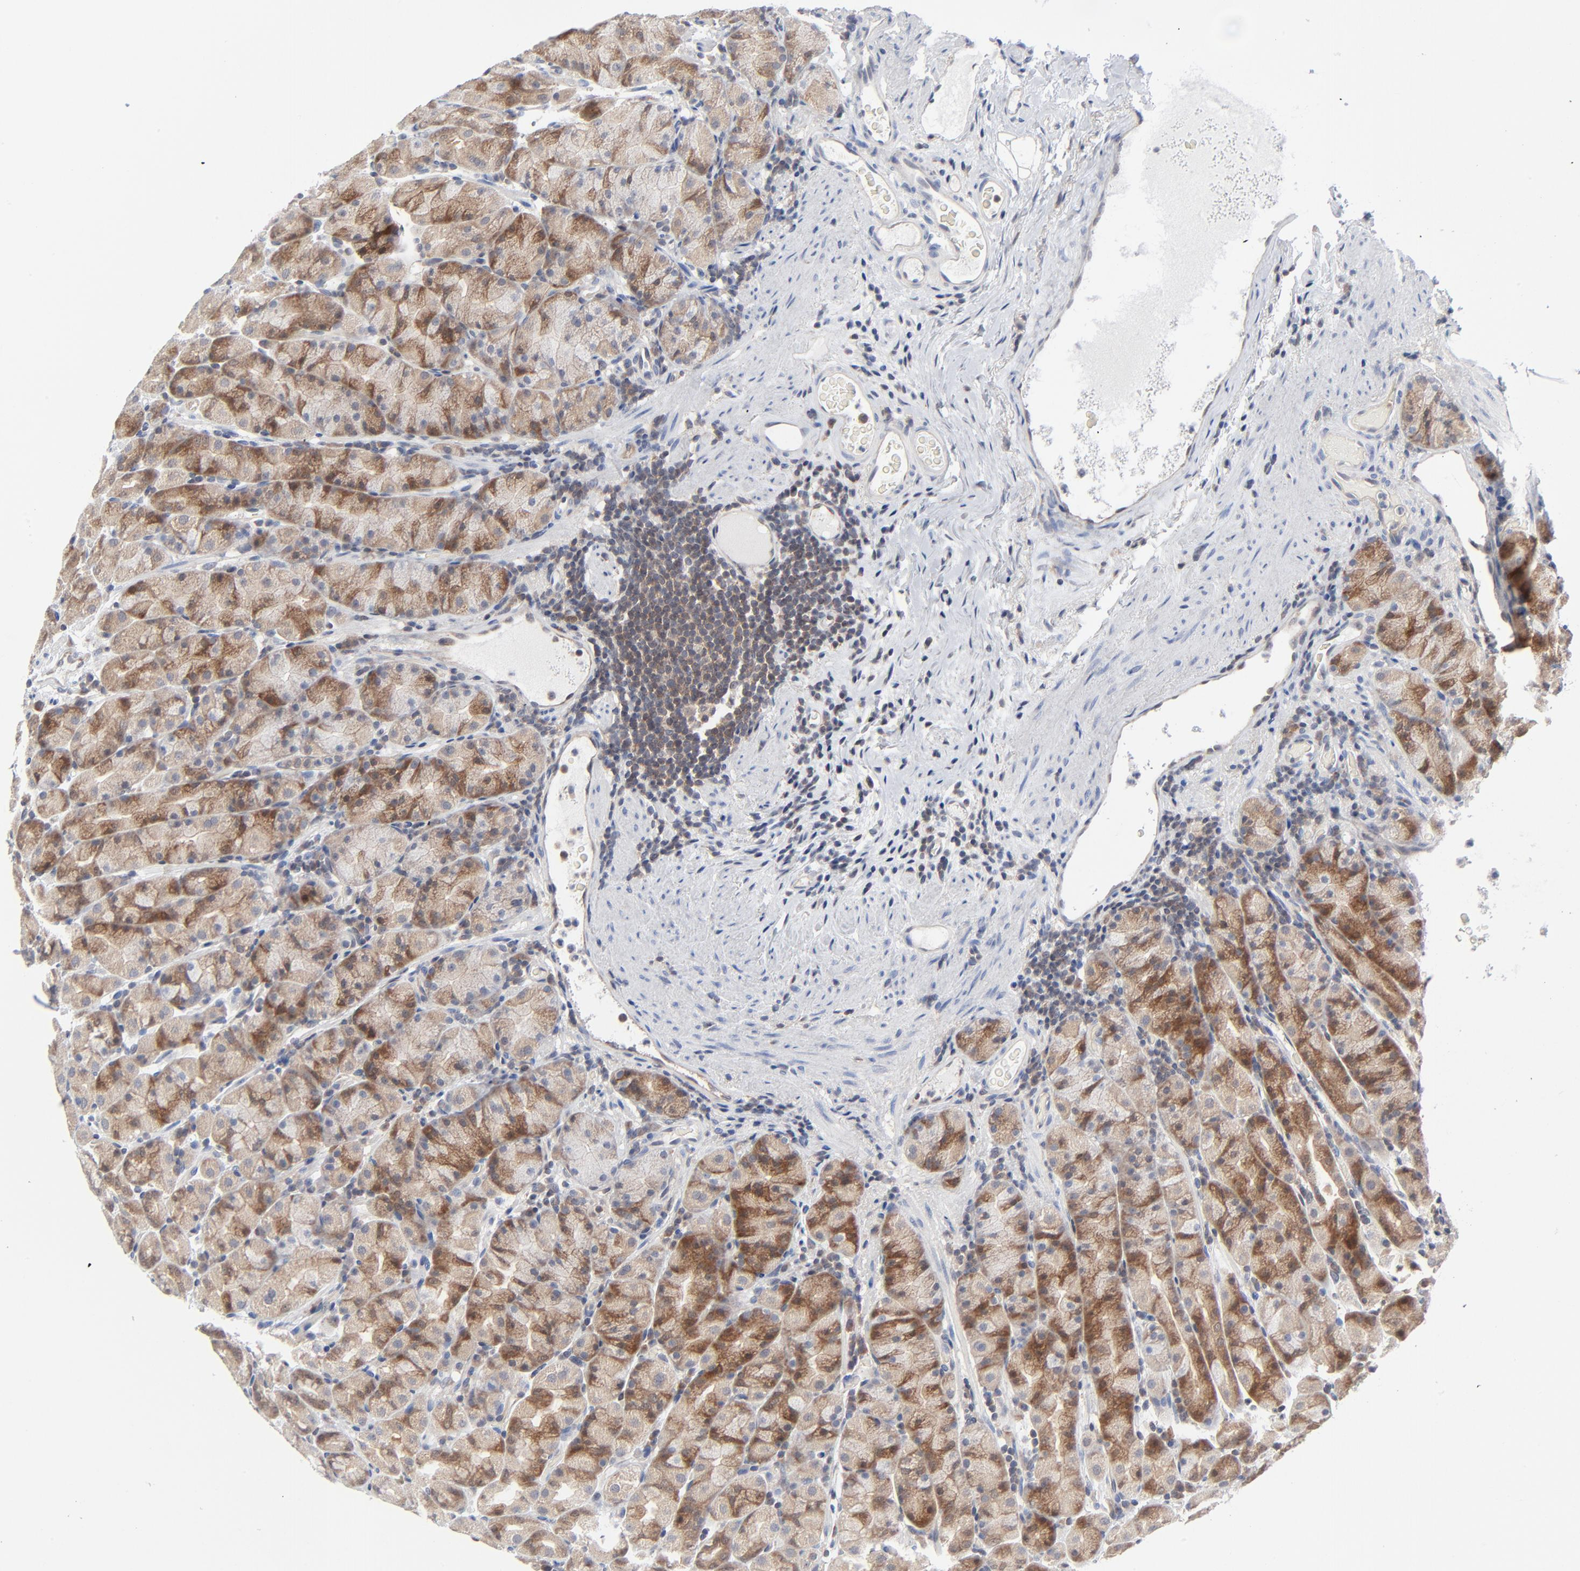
{"staining": {"intensity": "moderate", "quantity": ">75%", "location": "cytoplasmic/membranous"}, "tissue": "stomach", "cell_type": "Glandular cells", "image_type": "normal", "snomed": [{"axis": "morphology", "description": "Normal tissue, NOS"}, {"axis": "topography", "description": "Stomach, upper"}], "caption": "IHC histopathology image of benign stomach: stomach stained using IHC demonstrates medium levels of moderate protein expression localized specifically in the cytoplasmic/membranous of glandular cells, appearing as a cytoplasmic/membranous brown color.", "gene": "RPS6KB1", "patient": {"sex": "male", "age": 68}}